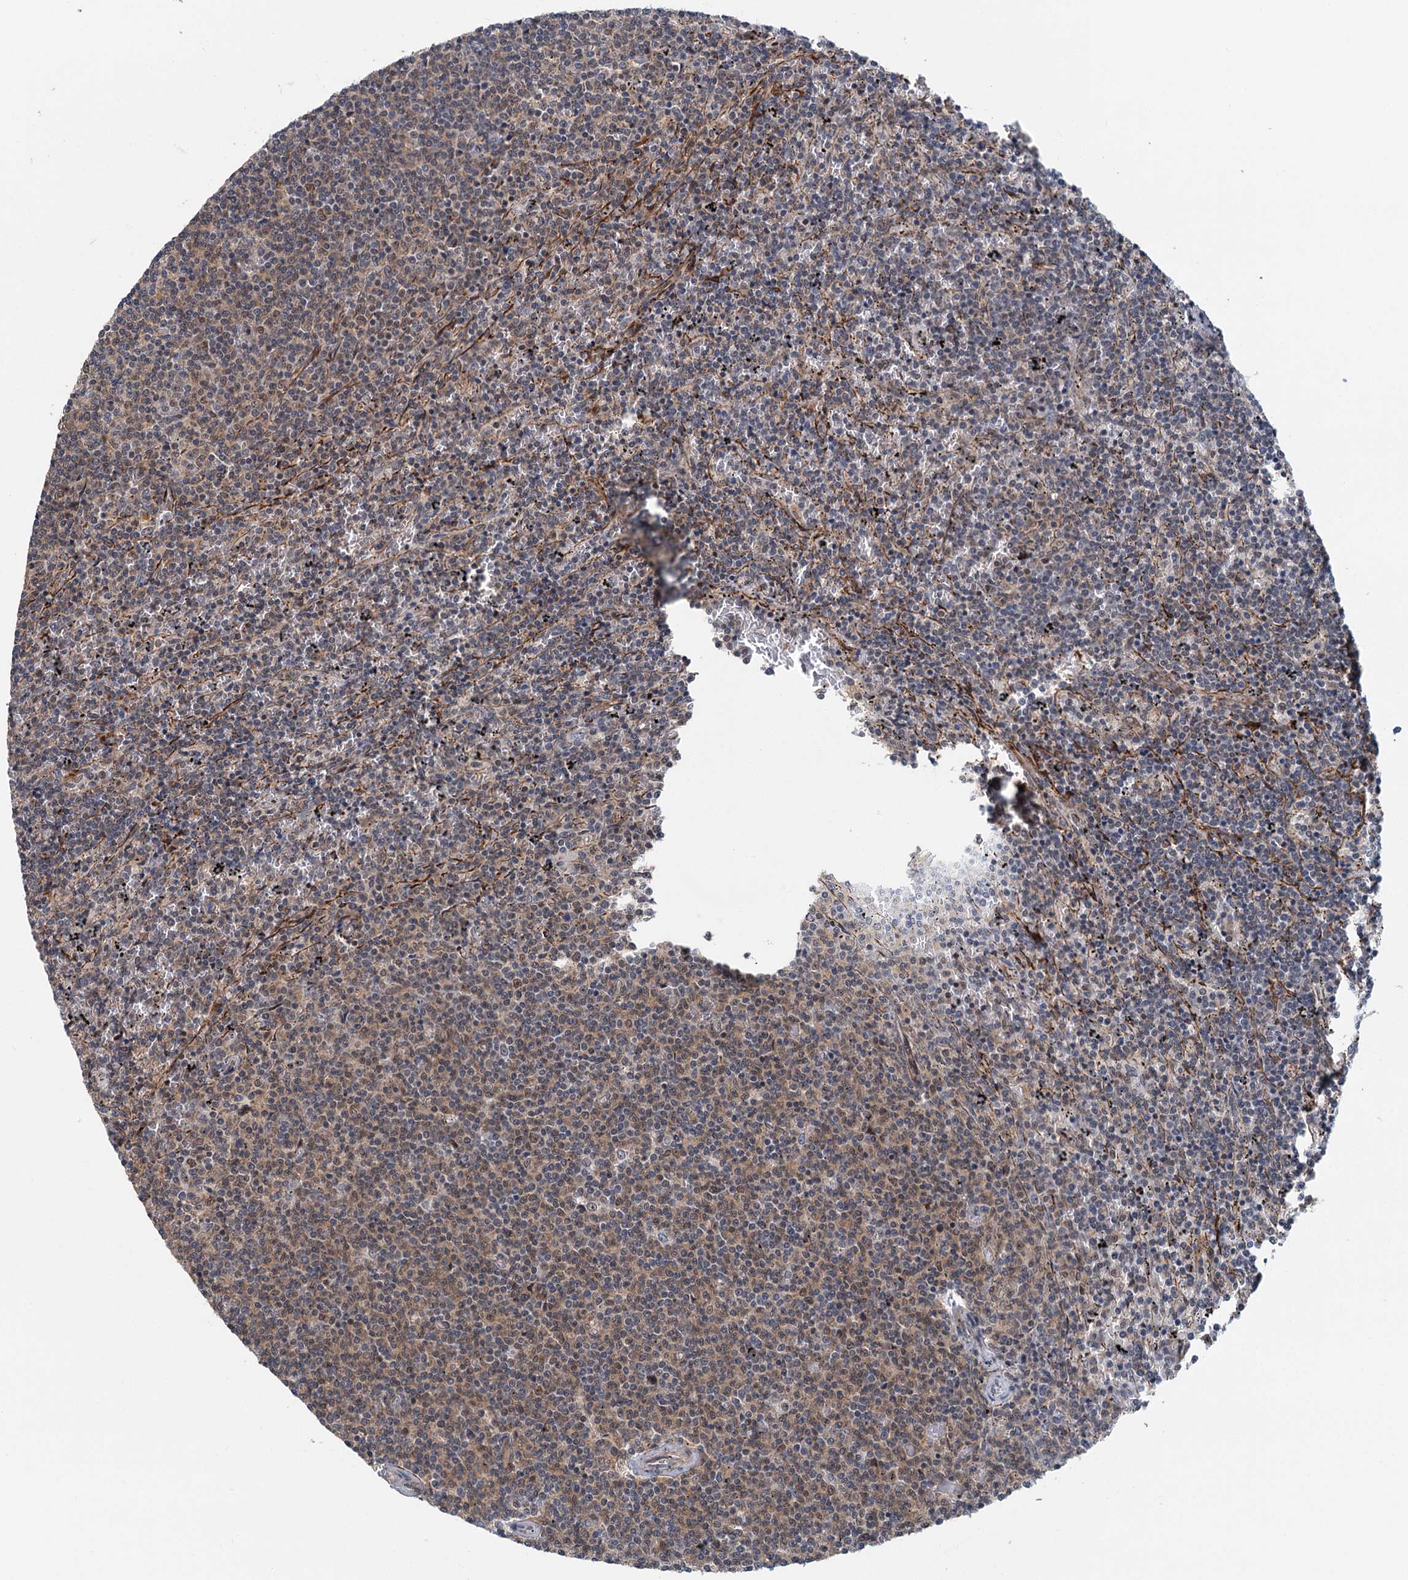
{"staining": {"intensity": "weak", "quantity": "25%-75%", "location": "cytoplasmic/membranous,nuclear"}, "tissue": "lymphoma", "cell_type": "Tumor cells", "image_type": "cancer", "snomed": [{"axis": "morphology", "description": "Malignant lymphoma, non-Hodgkin's type, Low grade"}, {"axis": "topography", "description": "Spleen"}], "caption": "Lymphoma stained for a protein shows weak cytoplasmic/membranous and nuclear positivity in tumor cells.", "gene": "TAS2R42", "patient": {"sex": "female", "age": 50}}